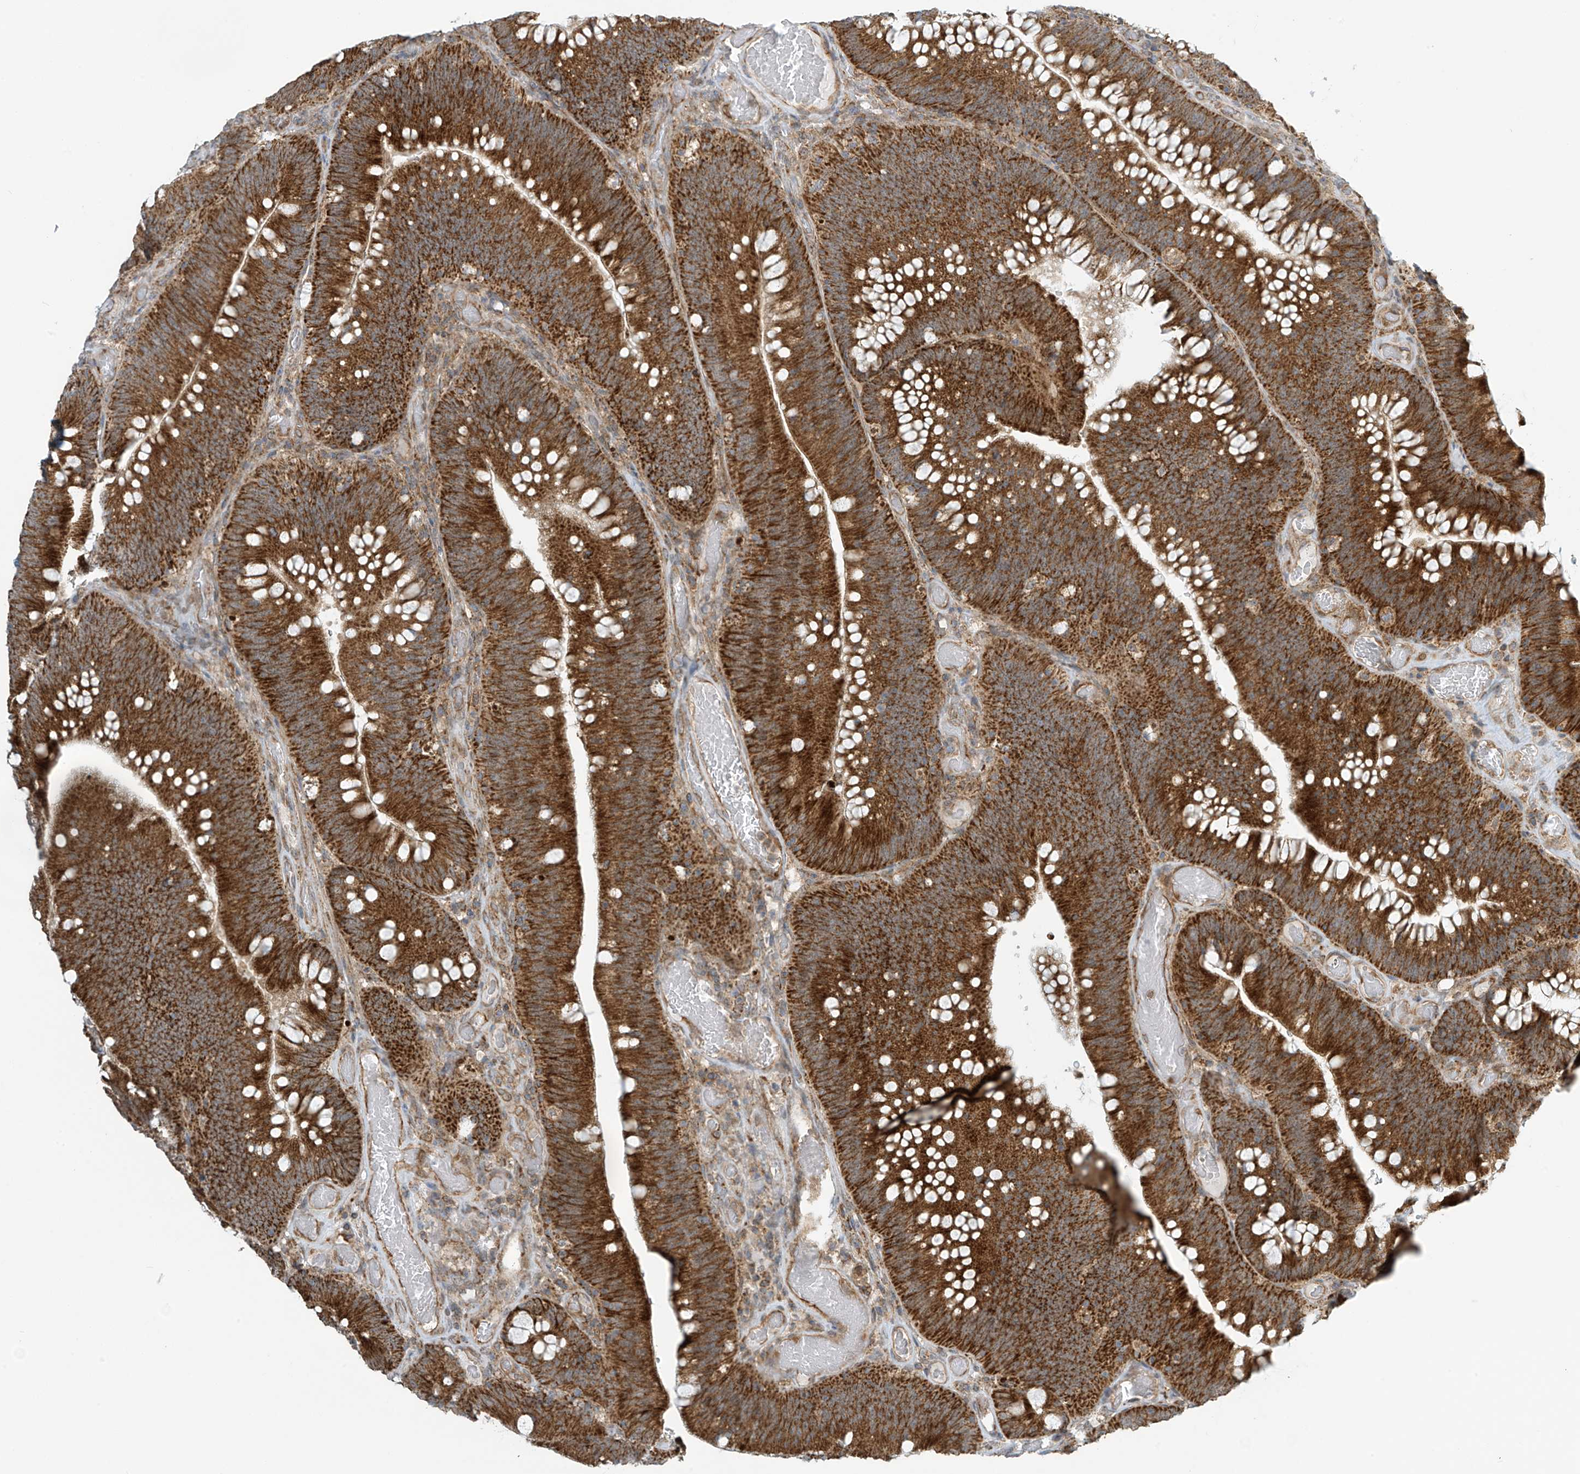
{"staining": {"intensity": "moderate", "quantity": ">75%", "location": "cytoplasmic/membranous"}, "tissue": "colorectal cancer", "cell_type": "Tumor cells", "image_type": "cancer", "snomed": [{"axis": "morphology", "description": "Normal tissue, NOS"}, {"axis": "topography", "description": "Colon"}], "caption": "Moderate cytoplasmic/membranous staining is identified in about >75% of tumor cells in colorectal cancer.", "gene": "METTL6", "patient": {"sex": "female", "age": 82}}